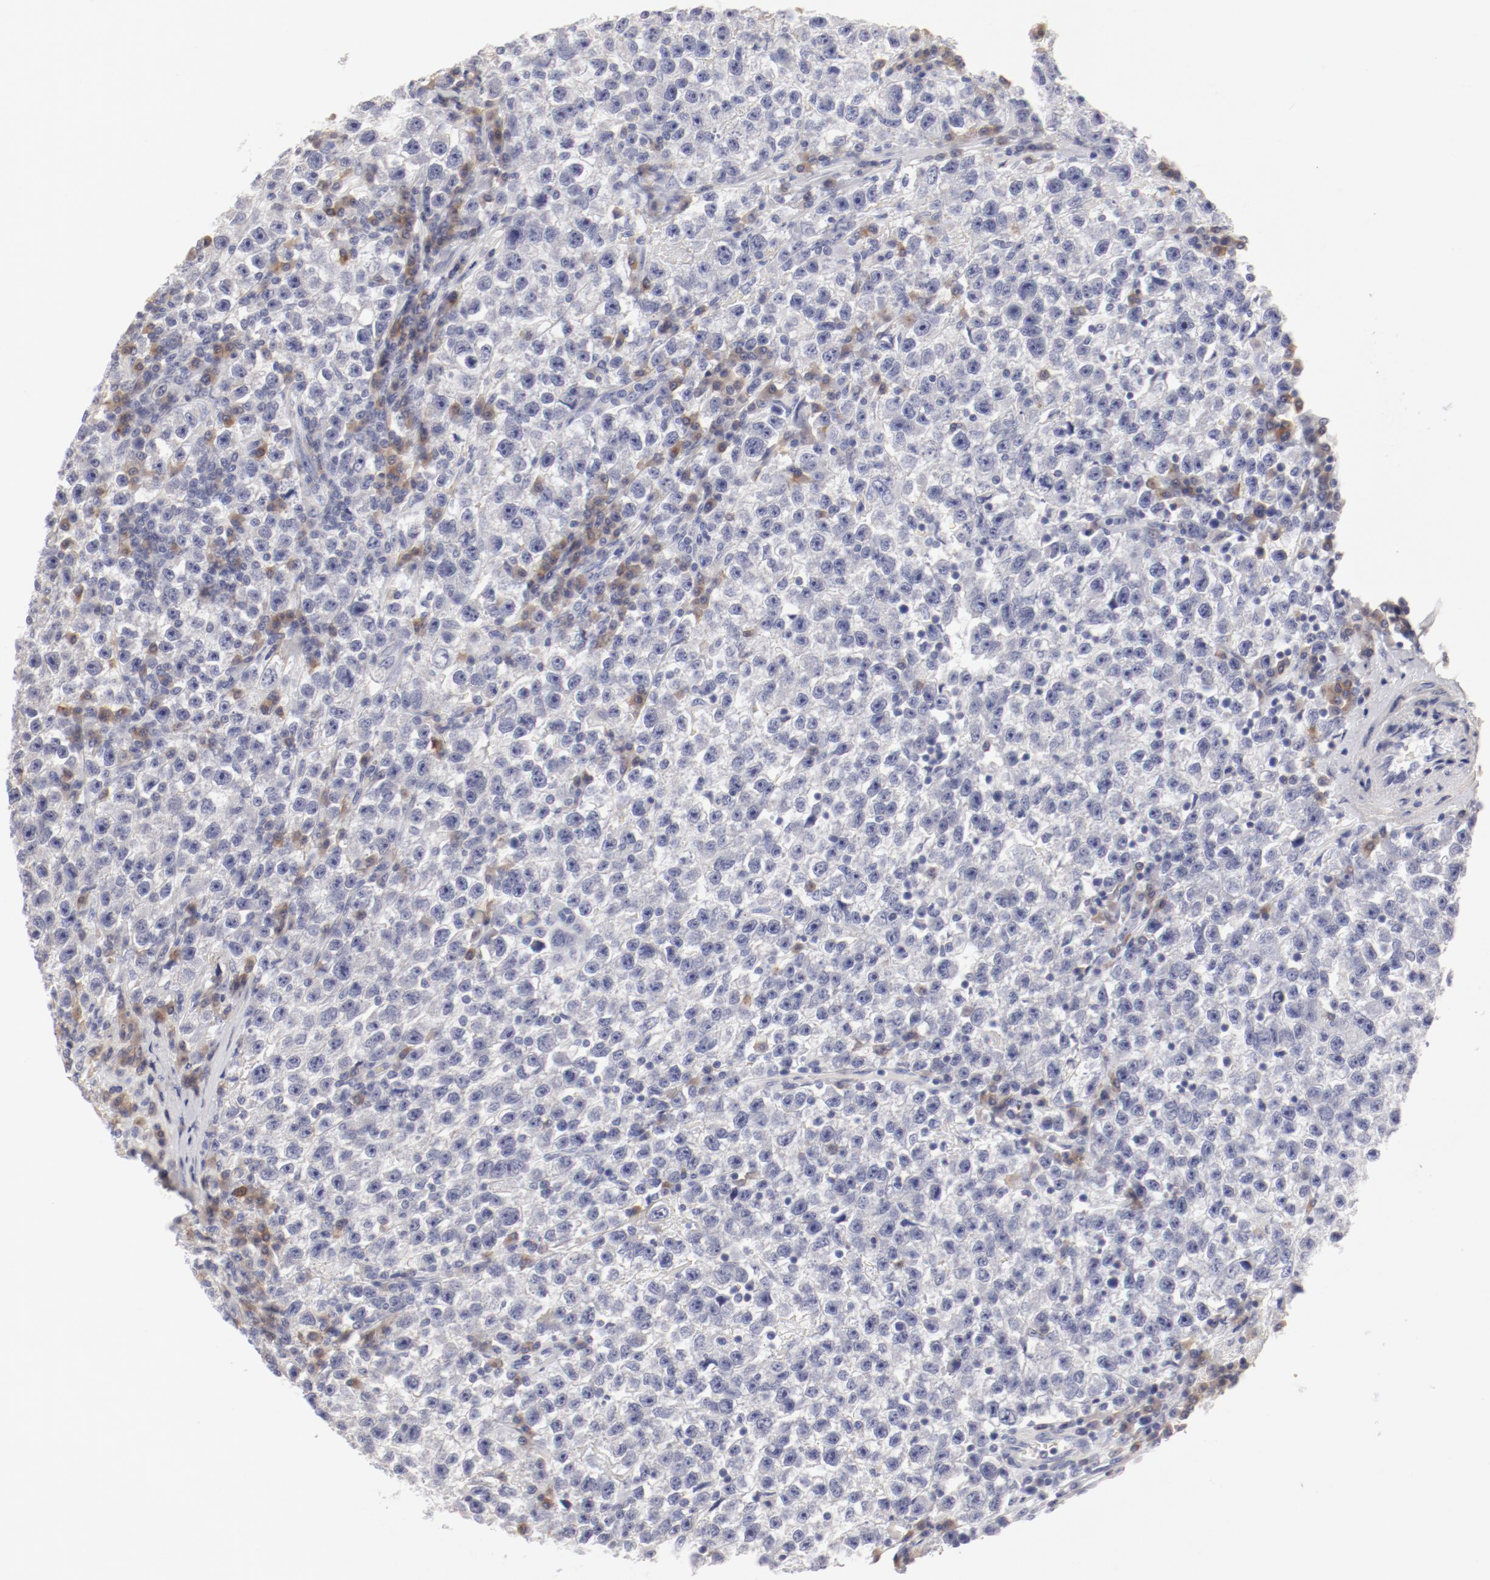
{"staining": {"intensity": "negative", "quantity": "none", "location": "none"}, "tissue": "testis cancer", "cell_type": "Tumor cells", "image_type": "cancer", "snomed": [{"axis": "morphology", "description": "Seminoma, NOS"}, {"axis": "topography", "description": "Testis"}], "caption": "Human testis cancer stained for a protein using immunohistochemistry demonstrates no positivity in tumor cells.", "gene": "LAX1", "patient": {"sex": "male", "age": 22}}